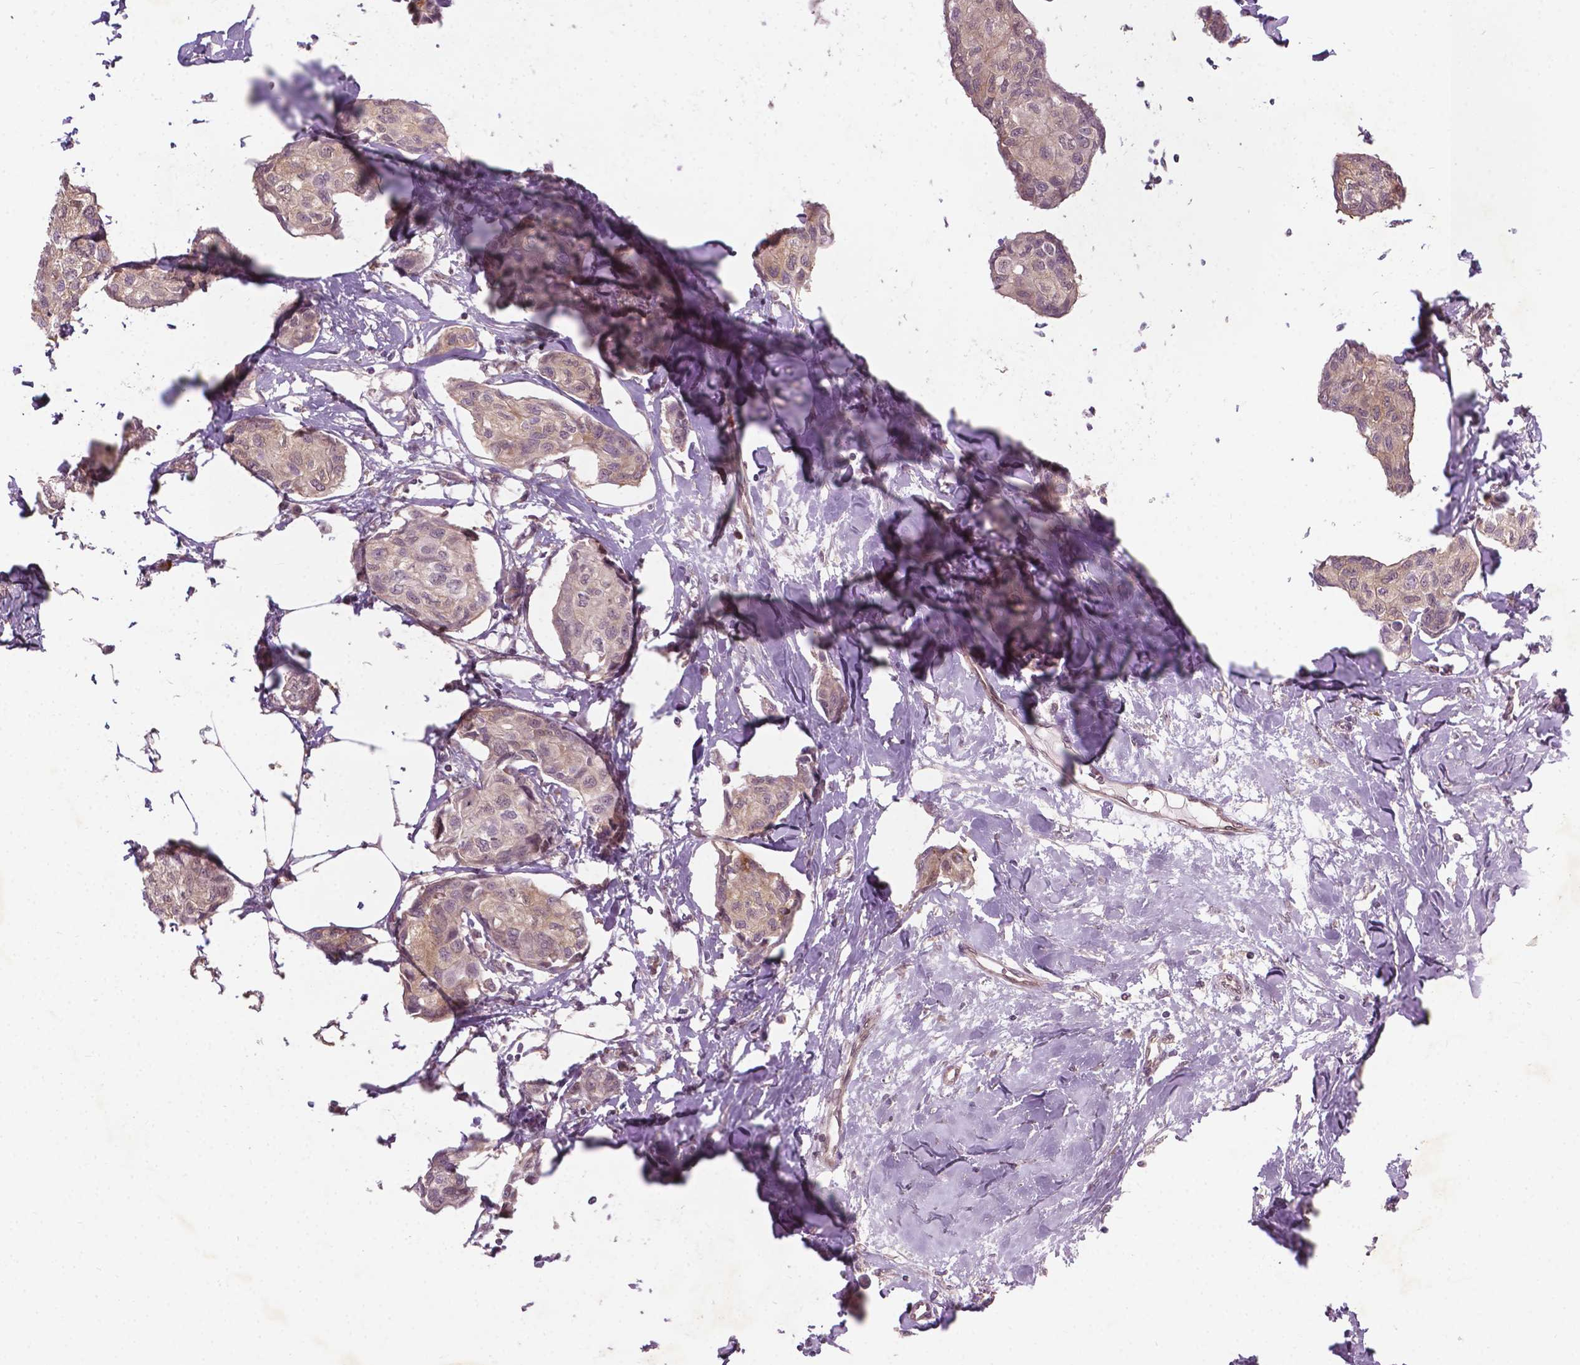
{"staining": {"intensity": "weak", "quantity": ">75%", "location": "cytoplasmic/membranous"}, "tissue": "breast cancer", "cell_type": "Tumor cells", "image_type": "cancer", "snomed": [{"axis": "morphology", "description": "Duct carcinoma"}, {"axis": "topography", "description": "Breast"}], "caption": "A photomicrograph of breast cancer (infiltrating ductal carcinoma) stained for a protein reveals weak cytoplasmic/membranous brown staining in tumor cells. (Brightfield microscopy of DAB IHC at high magnification).", "gene": "NFAT5", "patient": {"sex": "female", "age": 80}}